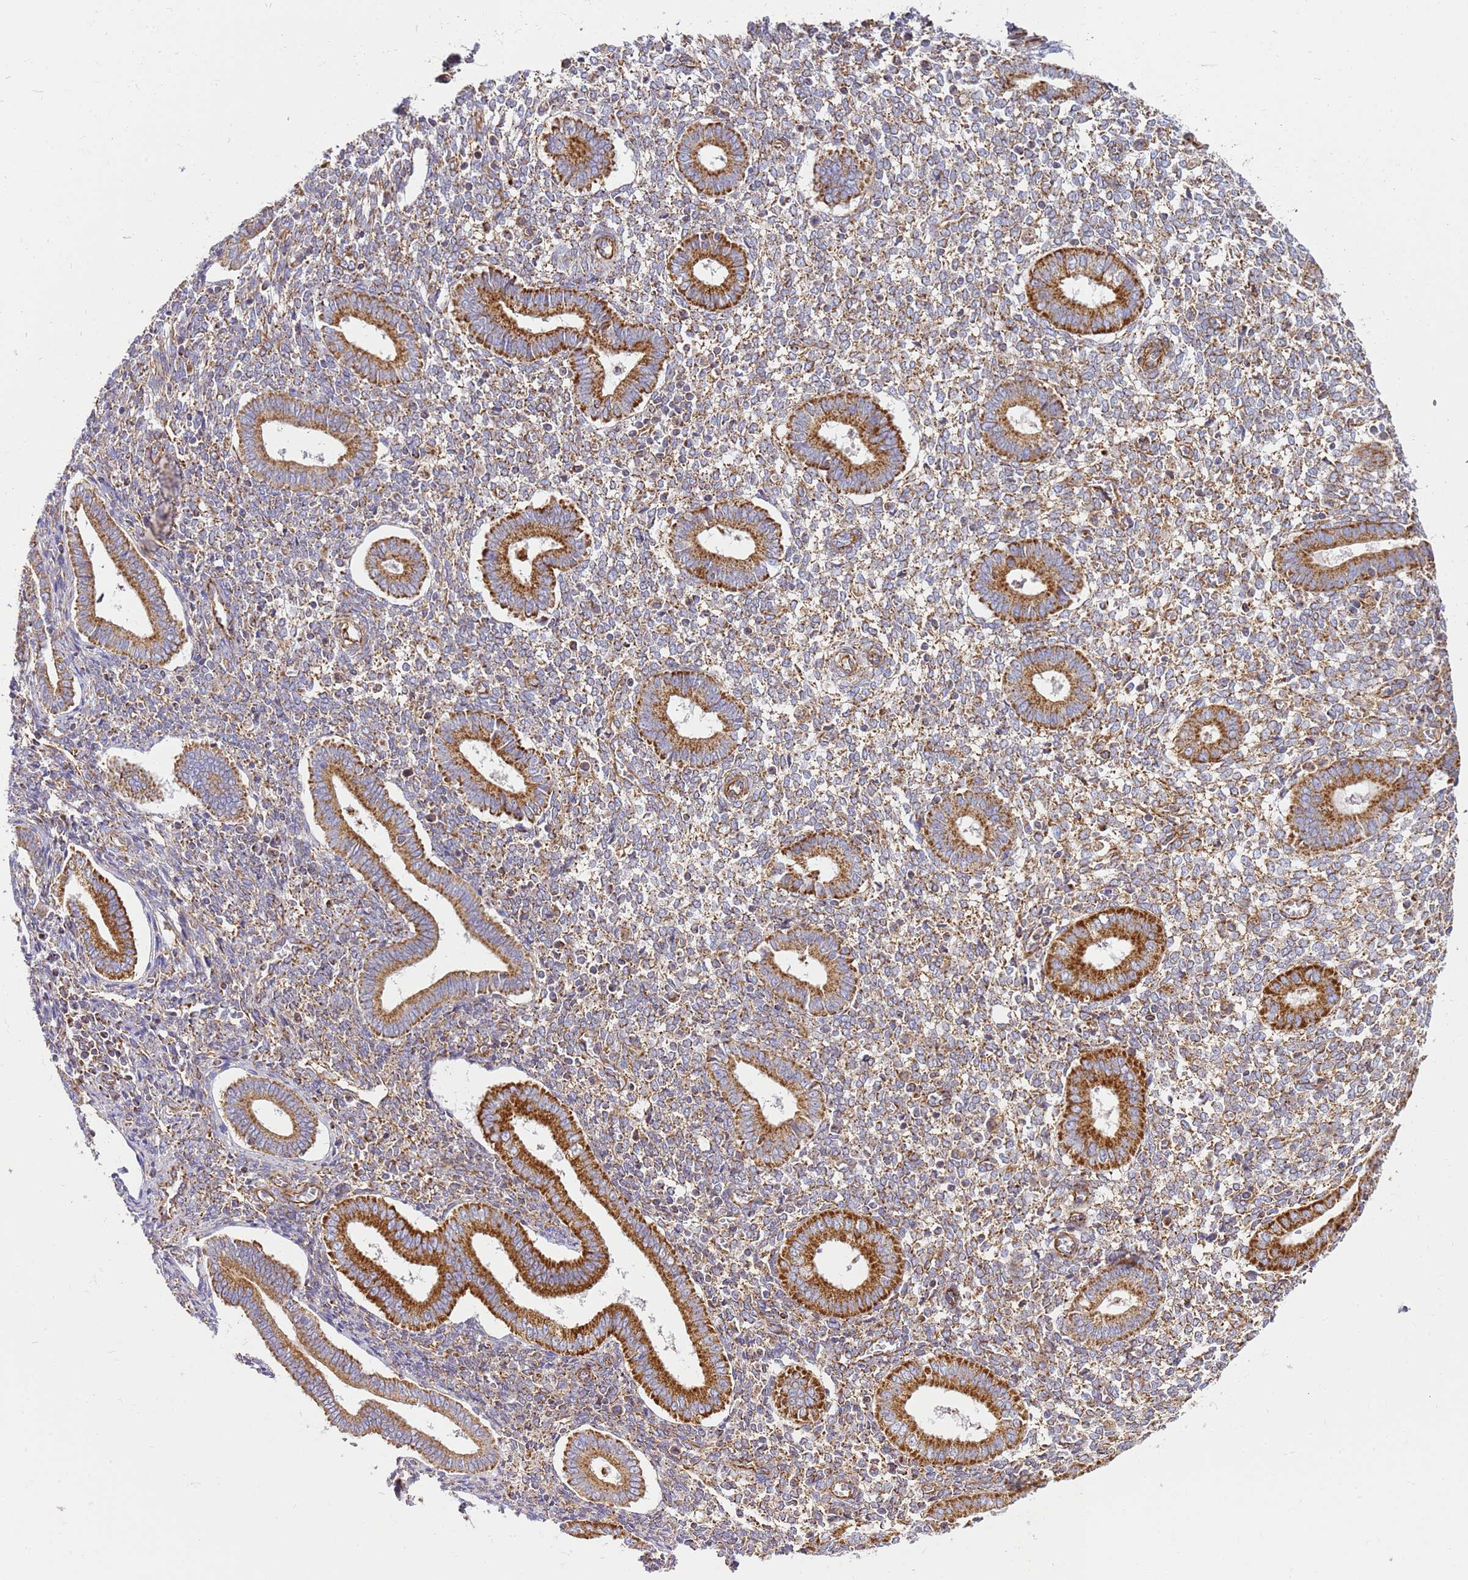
{"staining": {"intensity": "weak", "quantity": "25%-75%", "location": "cytoplasmic/membranous"}, "tissue": "endometrium", "cell_type": "Cells in endometrial stroma", "image_type": "normal", "snomed": [{"axis": "morphology", "description": "Normal tissue, NOS"}, {"axis": "topography", "description": "Endometrium"}], "caption": "IHC photomicrograph of benign endometrium stained for a protein (brown), which displays low levels of weak cytoplasmic/membranous positivity in approximately 25%-75% of cells in endometrial stroma.", "gene": "MRPL20", "patient": {"sex": "female", "age": 44}}